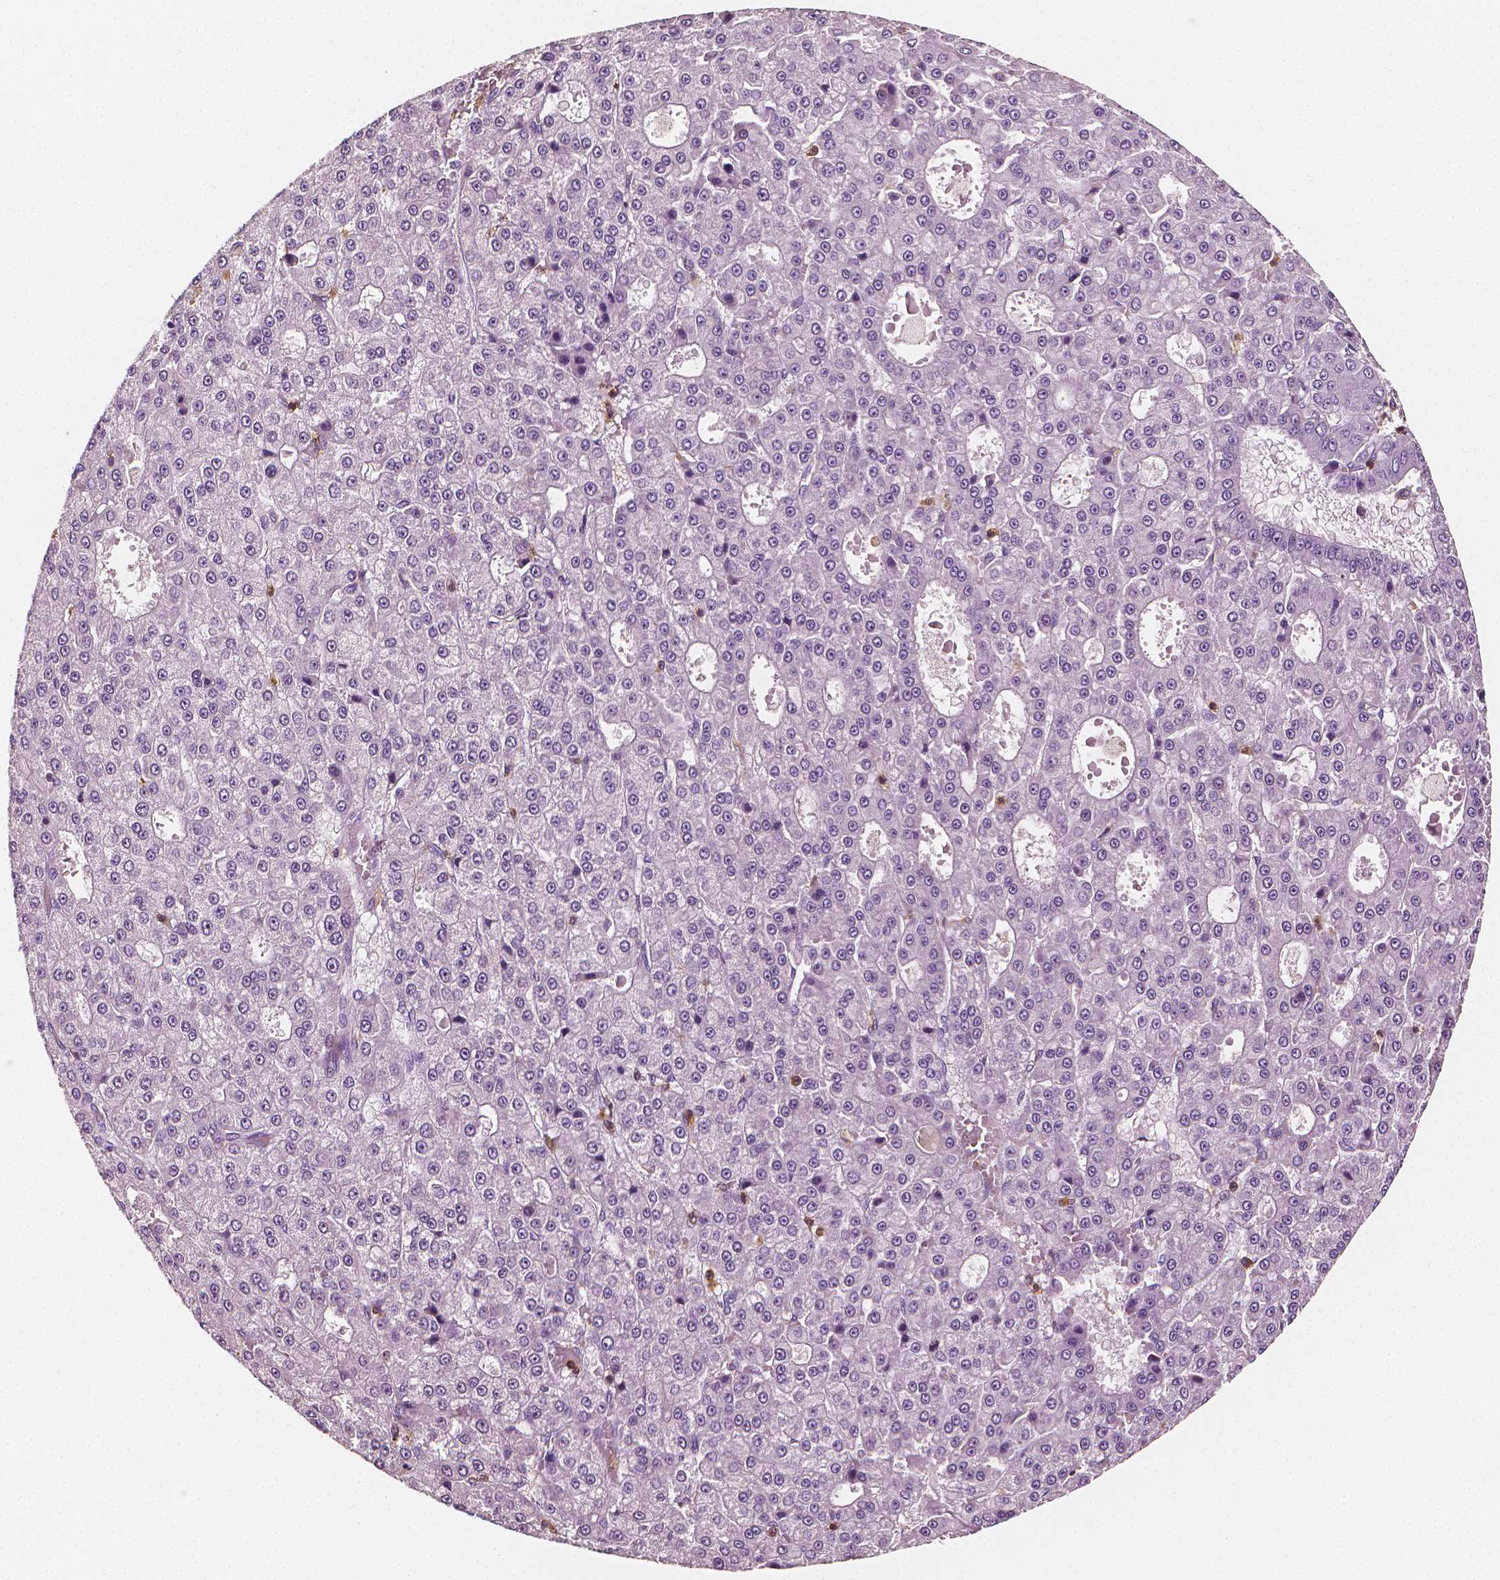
{"staining": {"intensity": "negative", "quantity": "none", "location": "none"}, "tissue": "liver cancer", "cell_type": "Tumor cells", "image_type": "cancer", "snomed": [{"axis": "morphology", "description": "Carcinoma, Hepatocellular, NOS"}, {"axis": "topography", "description": "Liver"}], "caption": "Tumor cells are negative for brown protein staining in liver cancer.", "gene": "PTPRC", "patient": {"sex": "male", "age": 70}}